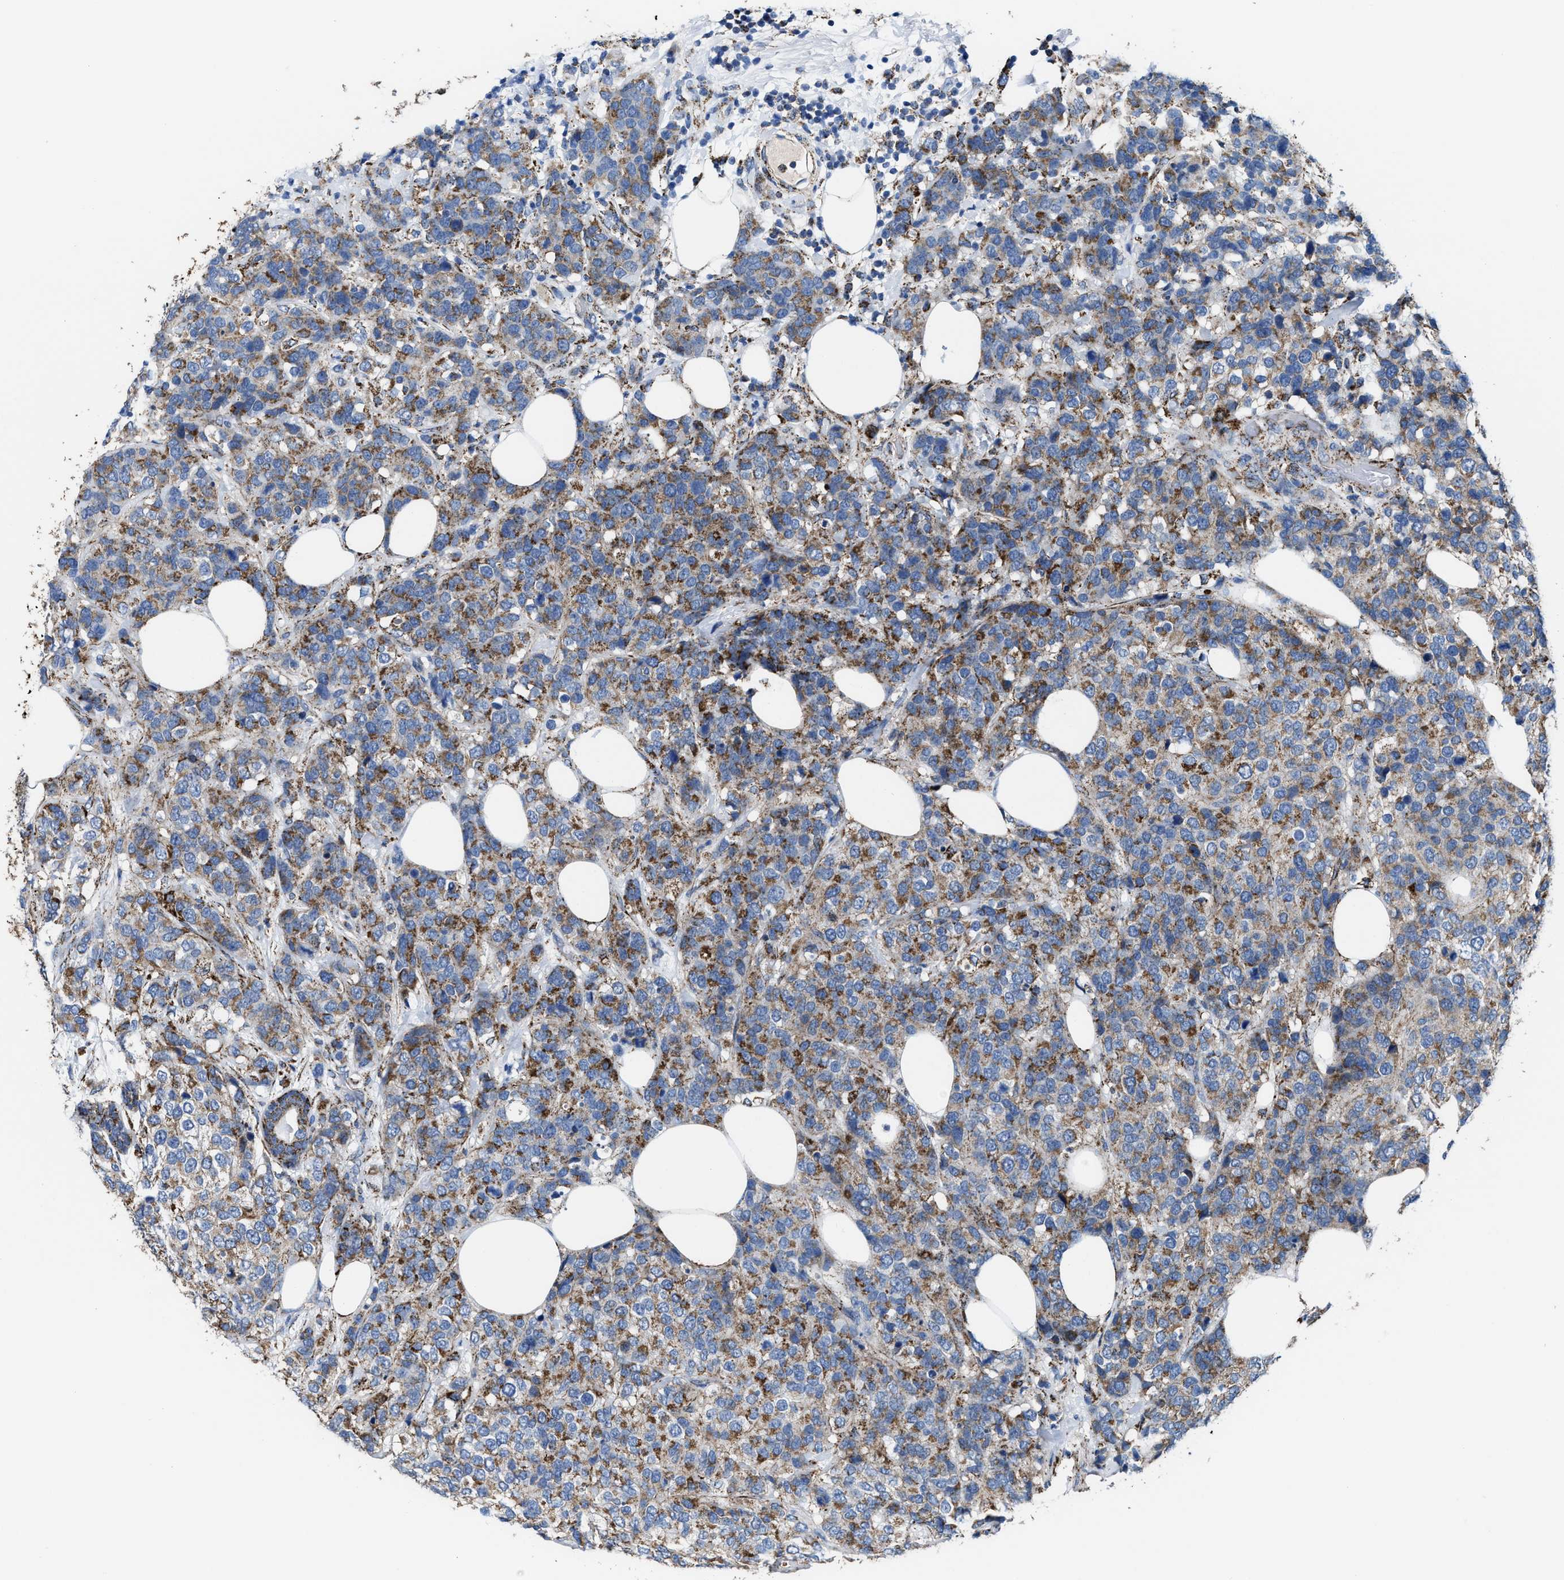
{"staining": {"intensity": "moderate", "quantity": ">75%", "location": "cytoplasmic/membranous"}, "tissue": "breast cancer", "cell_type": "Tumor cells", "image_type": "cancer", "snomed": [{"axis": "morphology", "description": "Lobular carcinoma"}, {"axis": "topography", "description": "Breast"}], "caption": "Immunohistochemical staining of human breast cancer demonstrates moderate cytoplasmic/membranous protein expression in about >75% of tumor cells.", "gene": "ALDH1B1", "patient": {"sex": "female", "age": 59}}